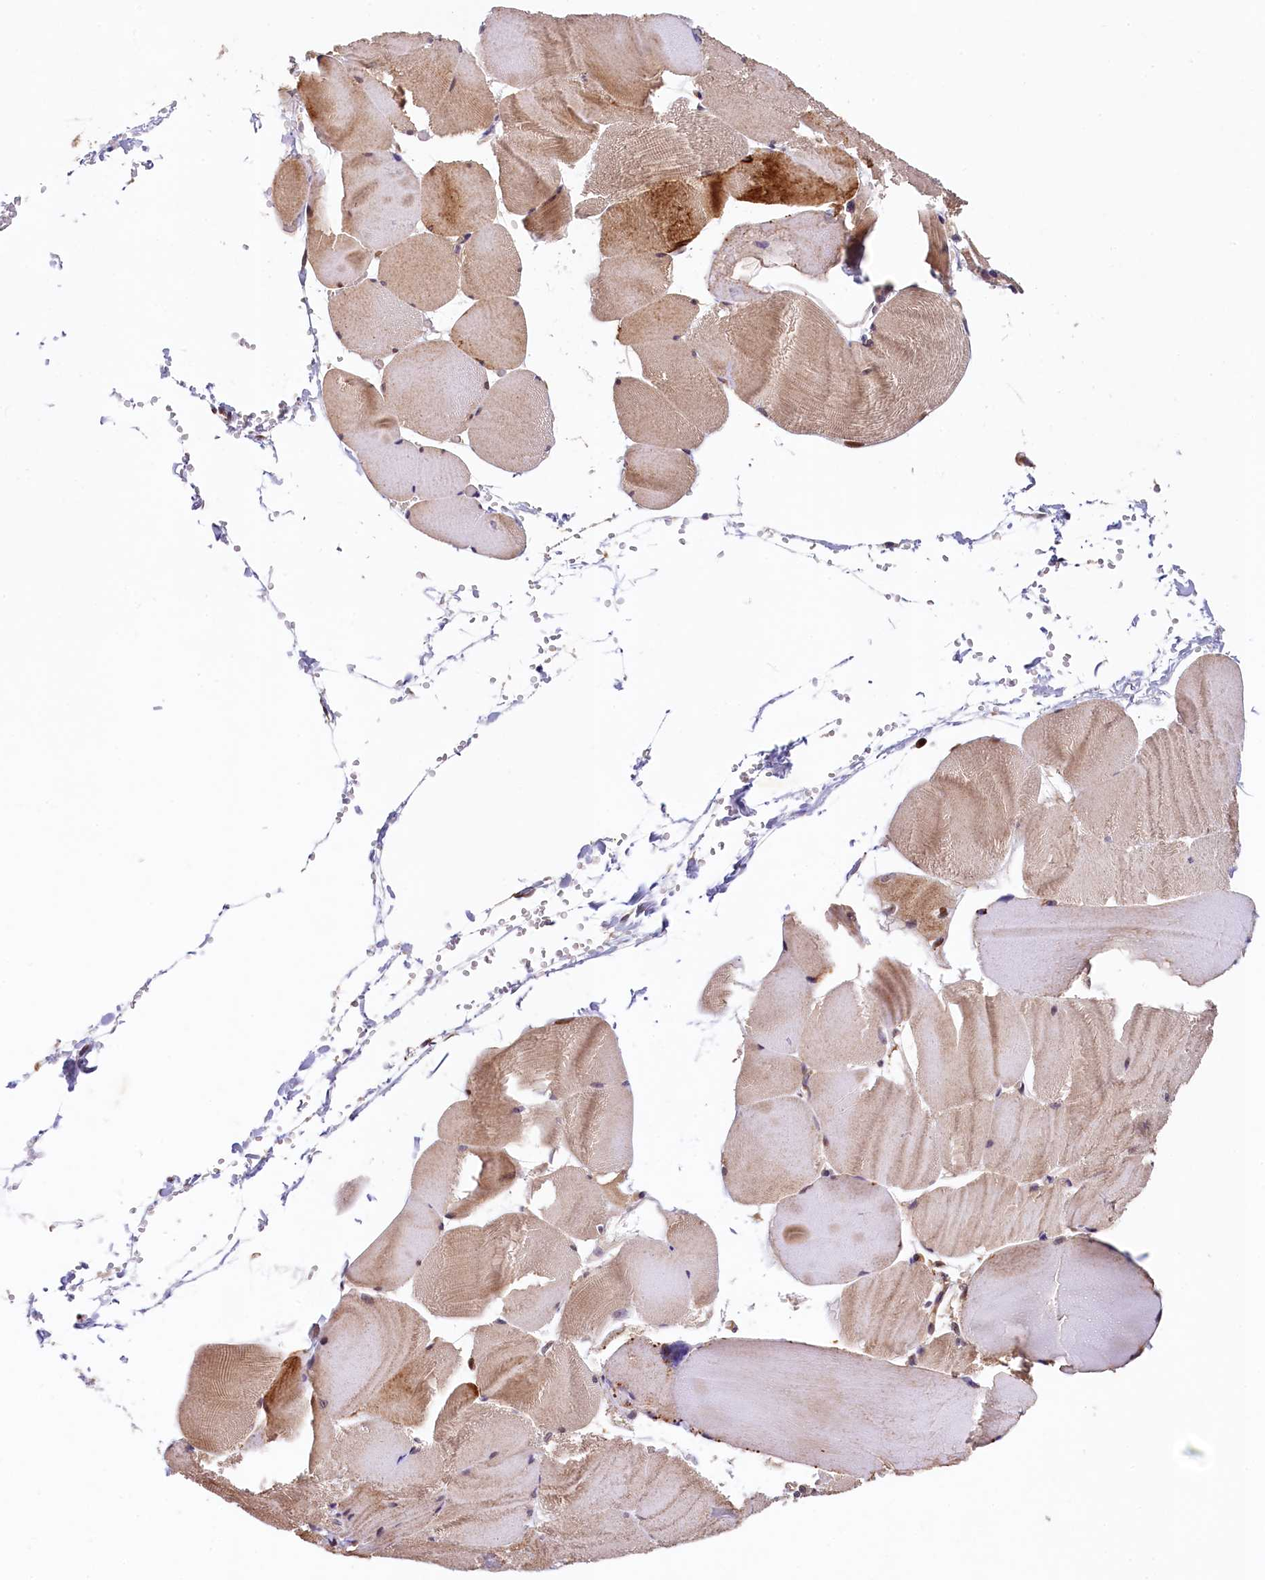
{"staining": {"intensity": "moderate", "quantity": ">75%", "location": "cytoplasmic/membranous,nuclear"}, "tissue": "skeletal muscle", "cell_type": "Myocytes", "image_type": "normal", "snomed": [{"axis": "morphology", "description": "Normal tissue, NOS"}, {"axis": "morphology", "description": "Basal cell carcinoma"}, {"axis": "topography", "description": "Skeletal muscle"}], "caption": "Benign skeletal muscle was stained to show a protein in brown. There is medium levels of moderate cytoplasmic/membranous,nuclear expression in about >75% of myocytes.", "gene": "ARL14EP", "patient": {"sex": "female", "age": 64}}